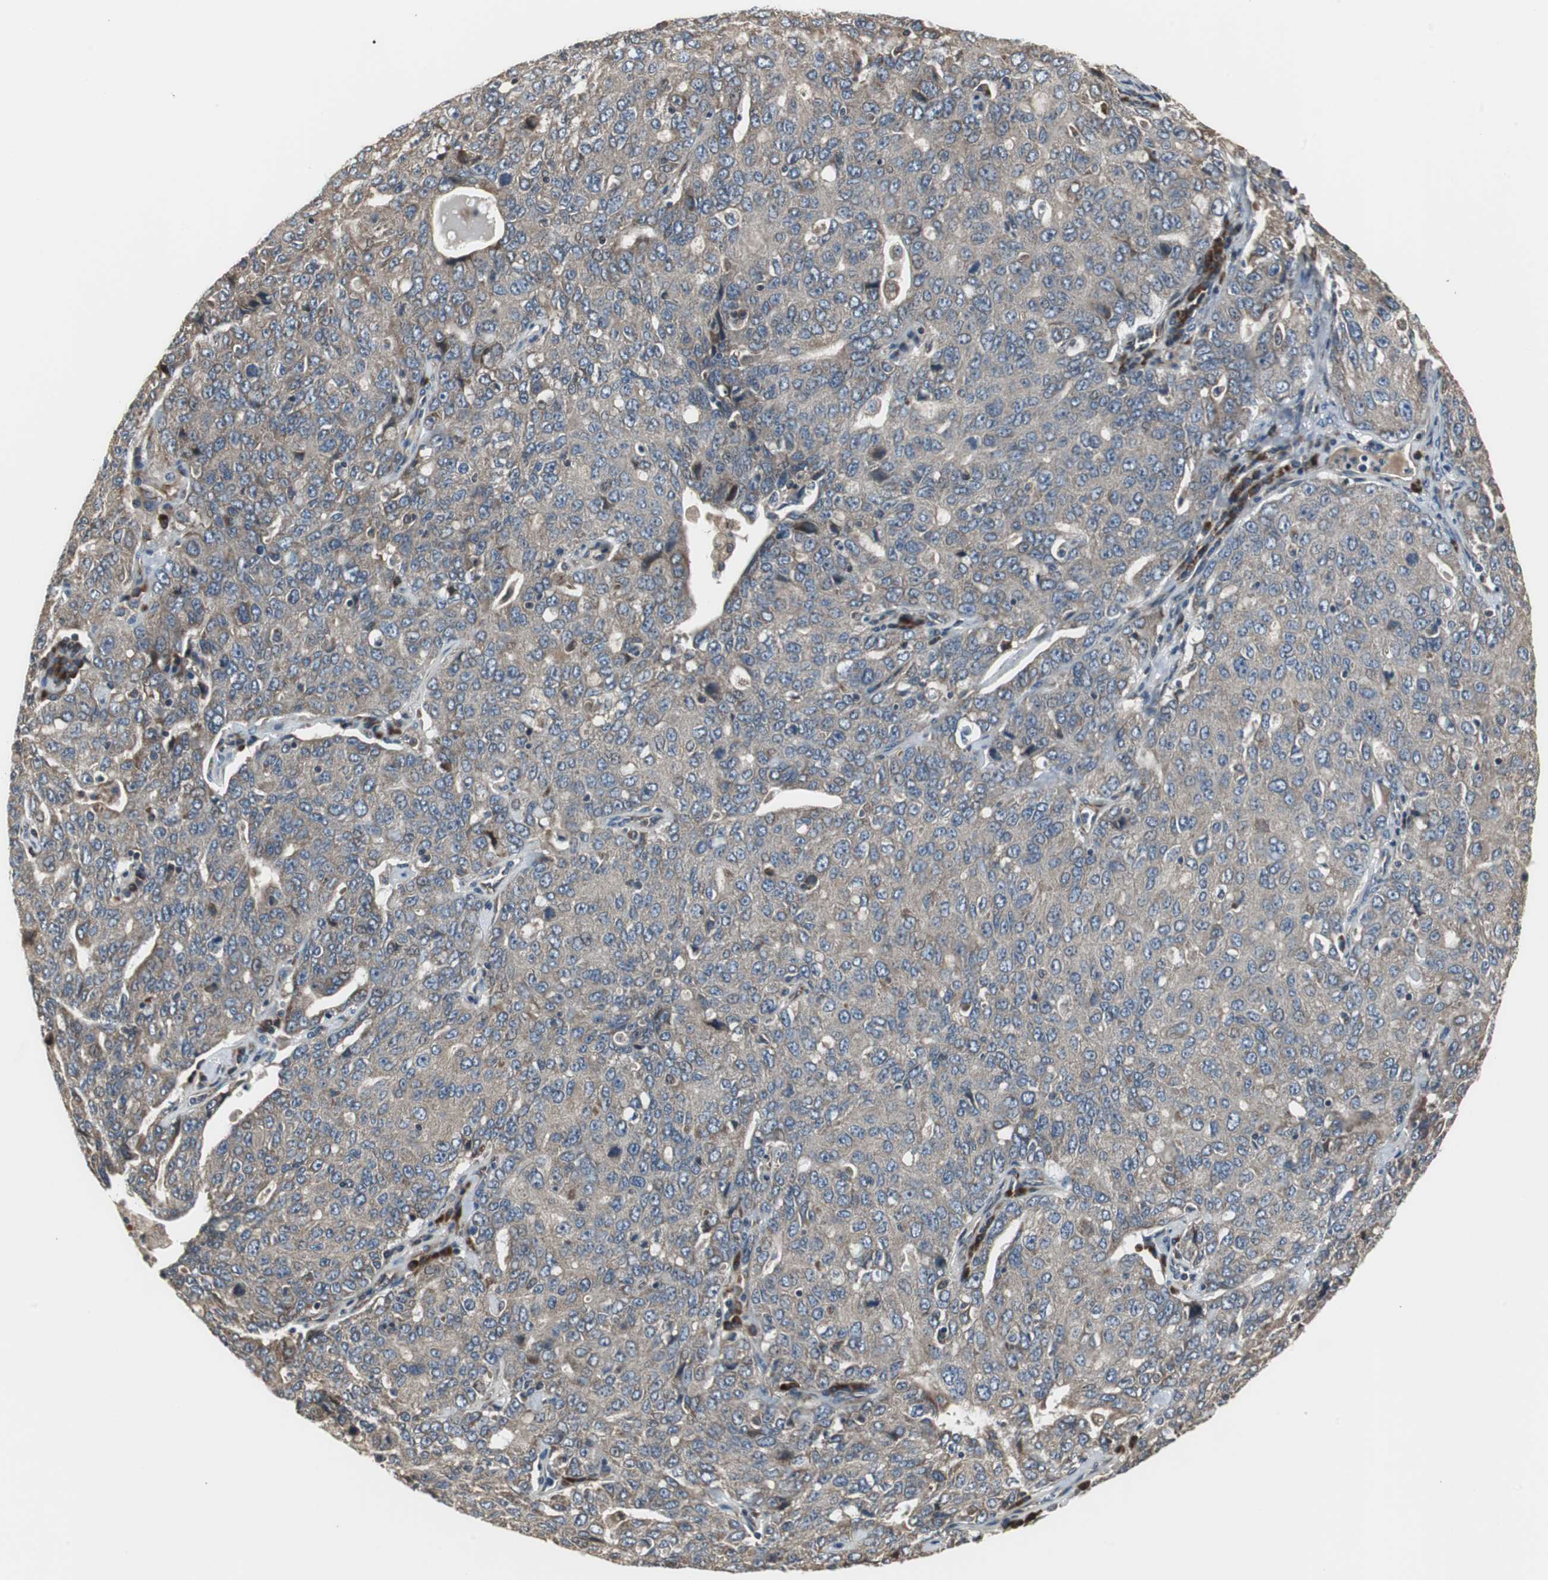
{"staining": {"intensity": "weak", "quantity": ">75%", "location": "cytoplasmic/membranous"}, "tissue": "ovarian cancer", "cell_type": "Tumor cells", "image_type": "cancer", "snomed": [{"axis": "morphology", "description": "Carcinoma, endometroid"}, {"axis": "topography", "description": "Ovary"}], "caption": "A photomicrograph of ovarian cancer stained for a protein shows weak cytoplasmic/membranous brown staining in tumor cells. The protein of interest is shown in brown color, while the nuclei are stained blue.", "gene": "CHP1", "patient": {"sex": "female", "age": 62}}